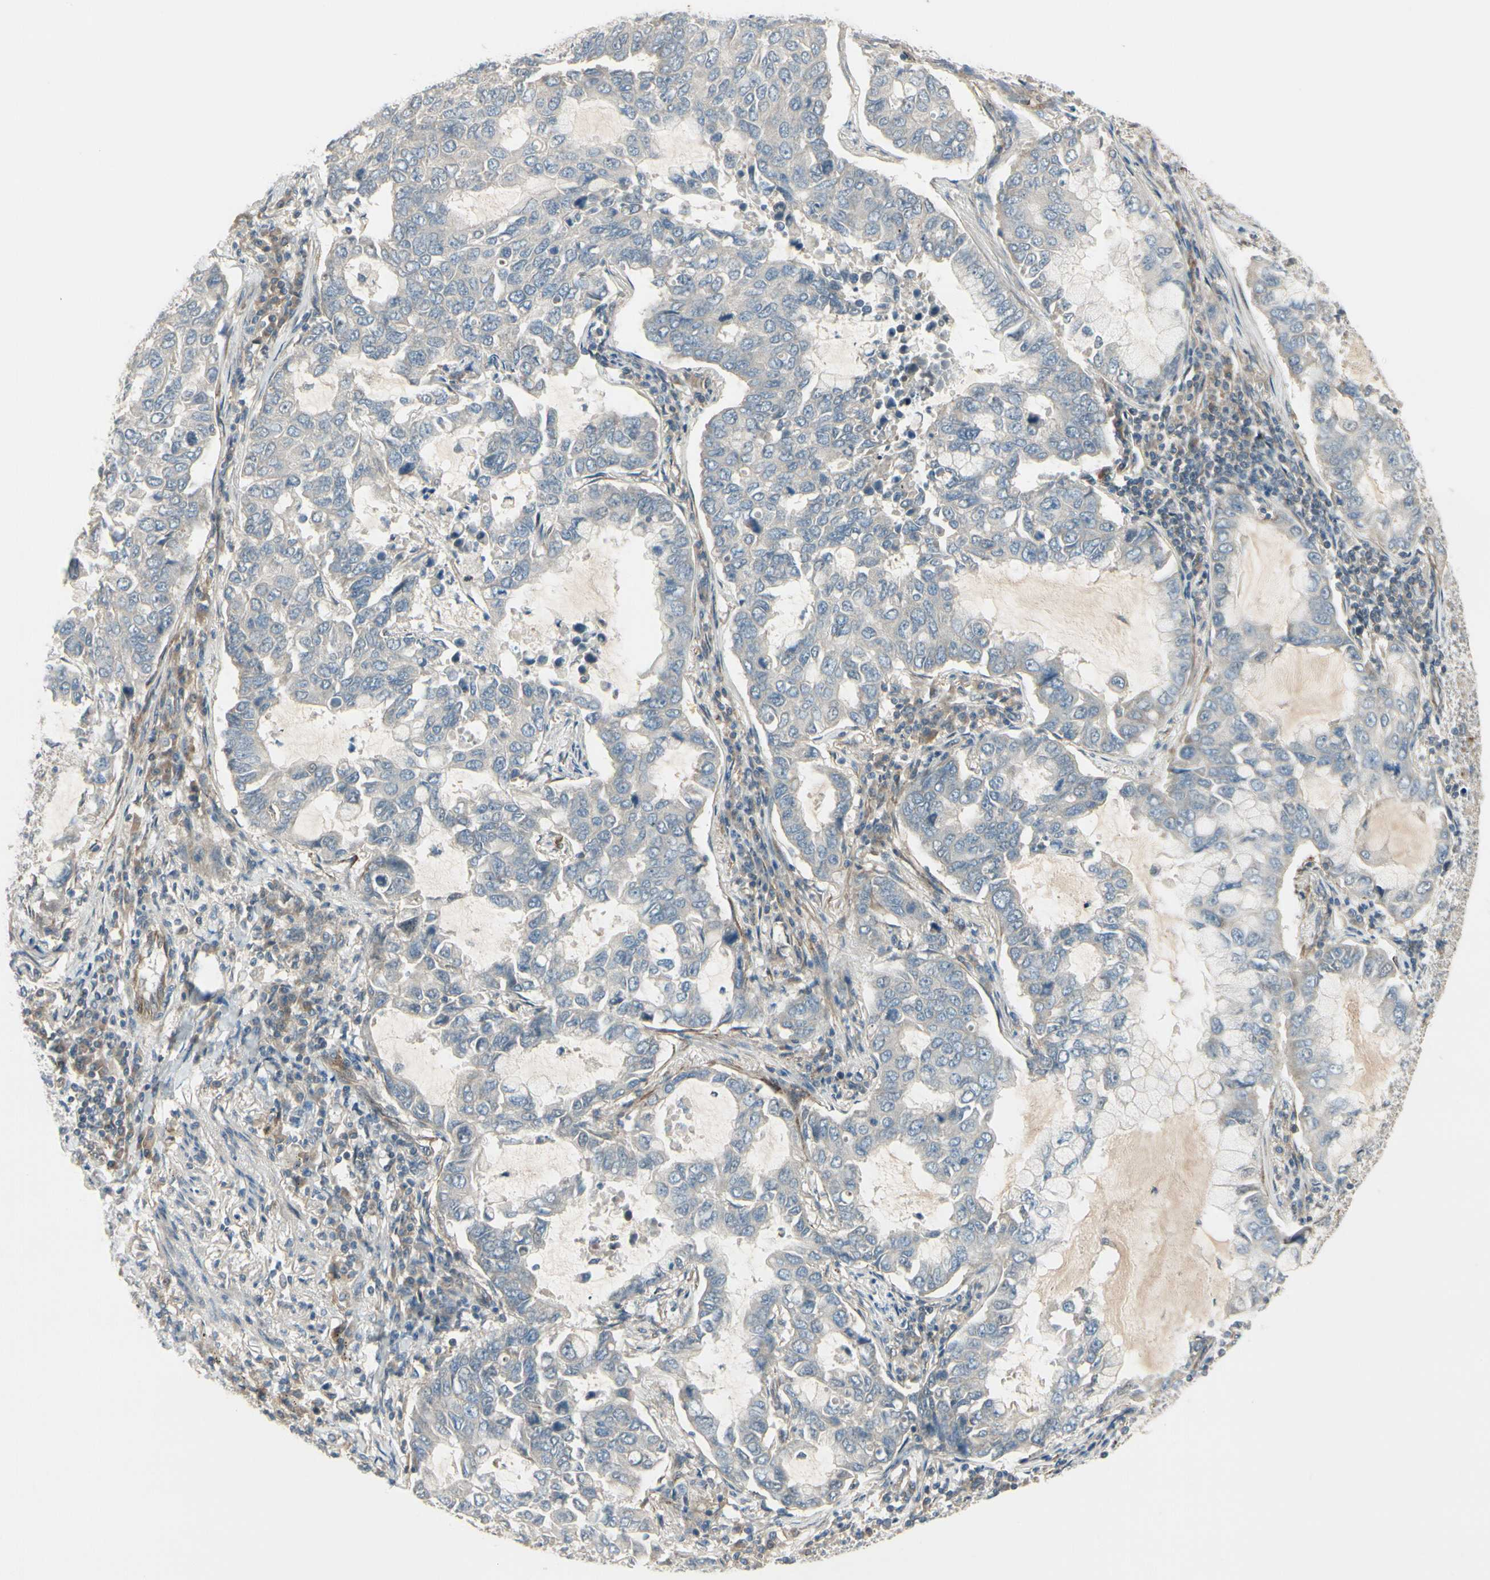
{"staining": {"intensity": "weak", "quantity": "<25%", "location": "cytoplasmic/membranous"}, "tissue": "lung cancer", "cell_type": "Tumor cells", "image_type": "cancer", "snomed": [{"axis": "morphology", "description": "Adenocarcinoma, NOS"}, {"axis": "topography", "description": "Lung"}], "caption": "Immunohistochemical staining of human lung adenocarcinoma displays no significant positivity in tumor cells.", "gene": "PPP3CB", "patient": {"sex": "male", "age": 64}}